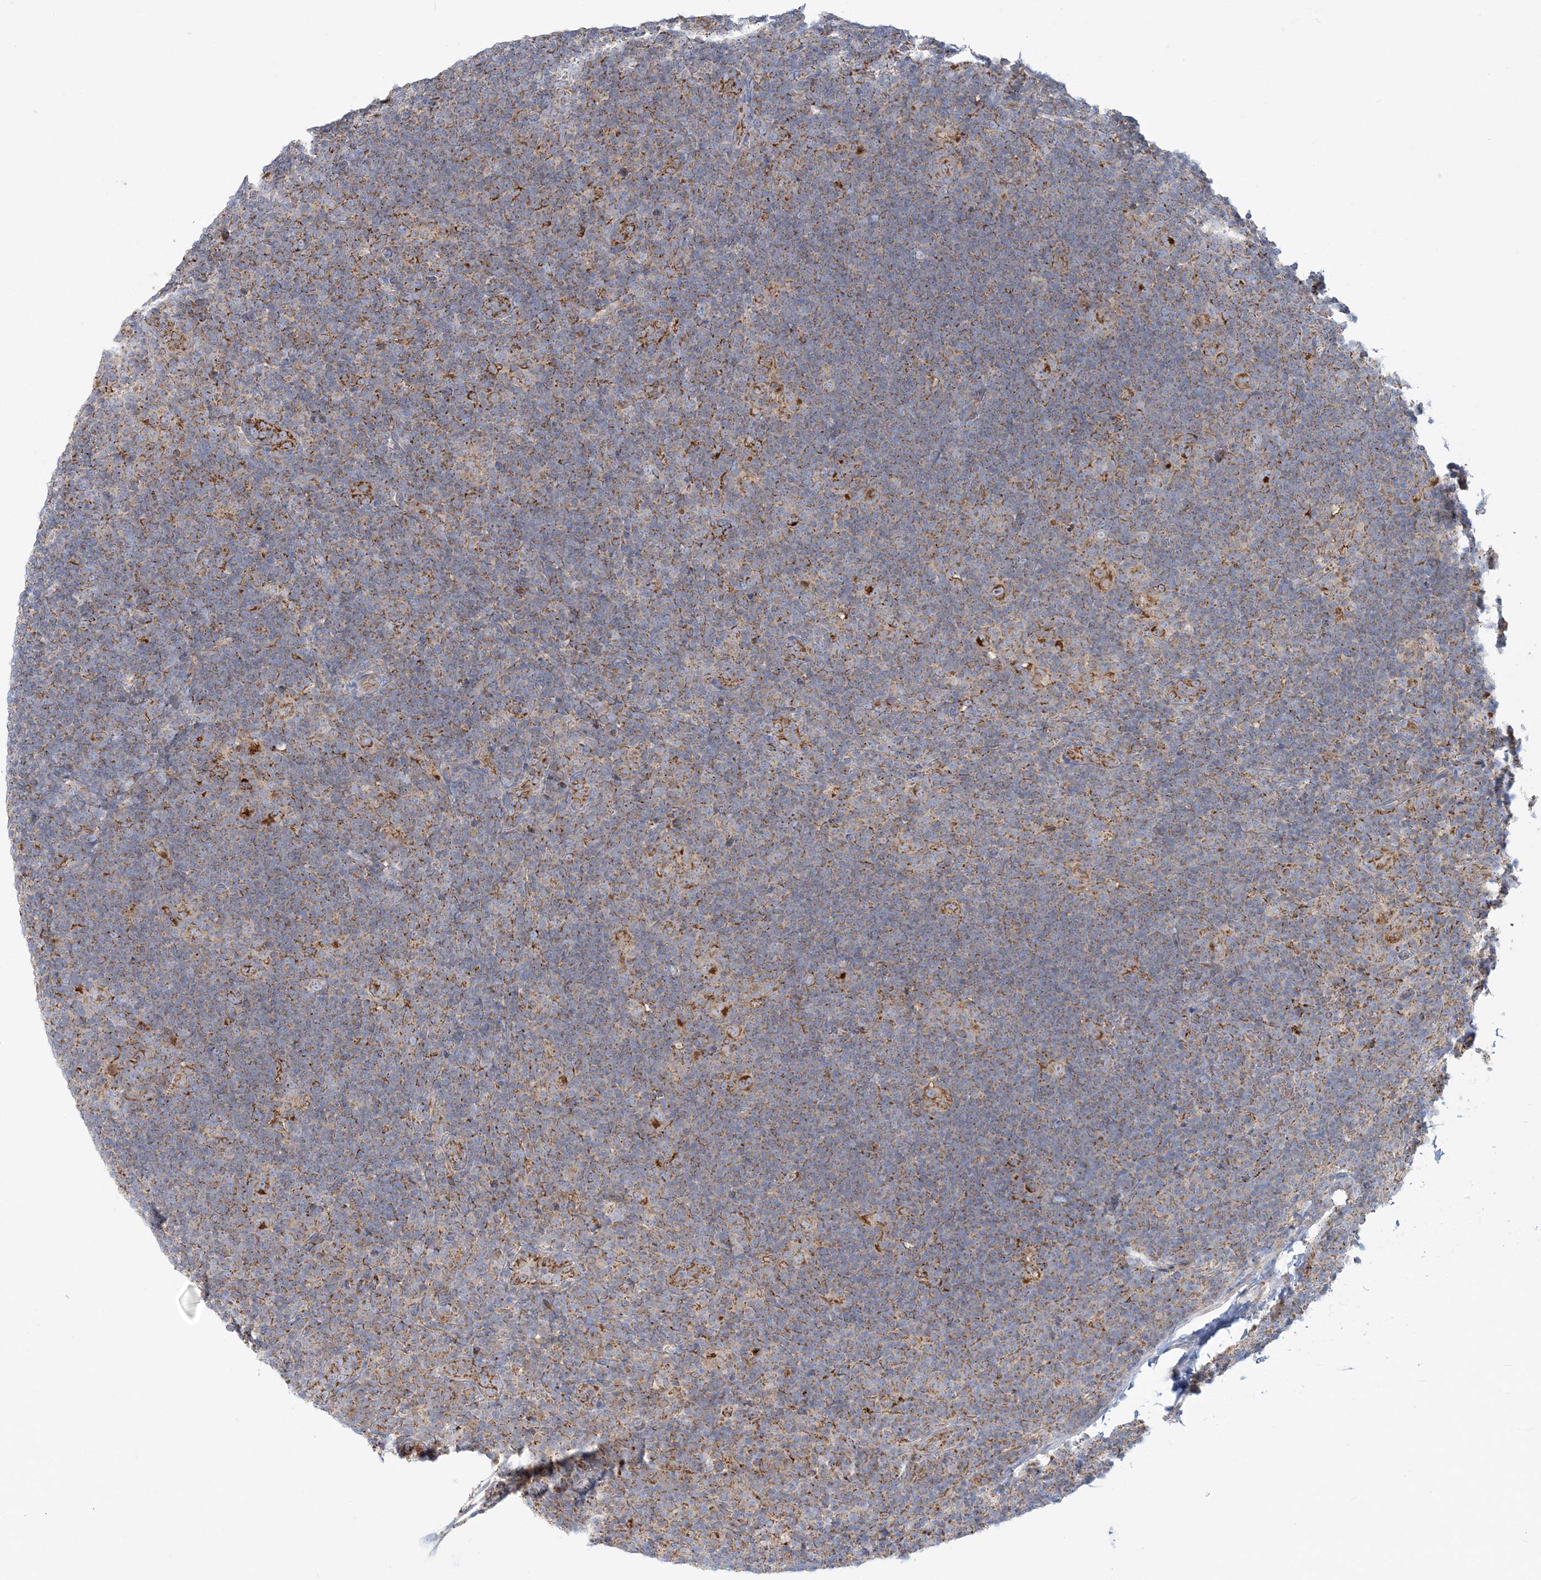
{"staining": {"intensity": "moderate", "quantity": ">75%", "location": "cytoplasmic/membranous"}, "tissue": "lymphoma", "cell_type": "Tumor cells", "image_type": "cancer", "snomed": [{"axis": "morphology", "description": "Hodgkin's disease, NOS"}, {"axis": "topography", "description": "Lymph node"}], "caption": "Immunohistochemistry (IHC) photomicrograph of neoplastic tissue: human Hodgkin's disease stained using IHC displays medium levels of moderate protein expression localized specifically in the cytoplasmic/membranous of tumor cells, appearing as a cytoplasmic/membranous brown color.", "gene": "TBC1D14", "patient": {"sex": "female", "age": 57}}